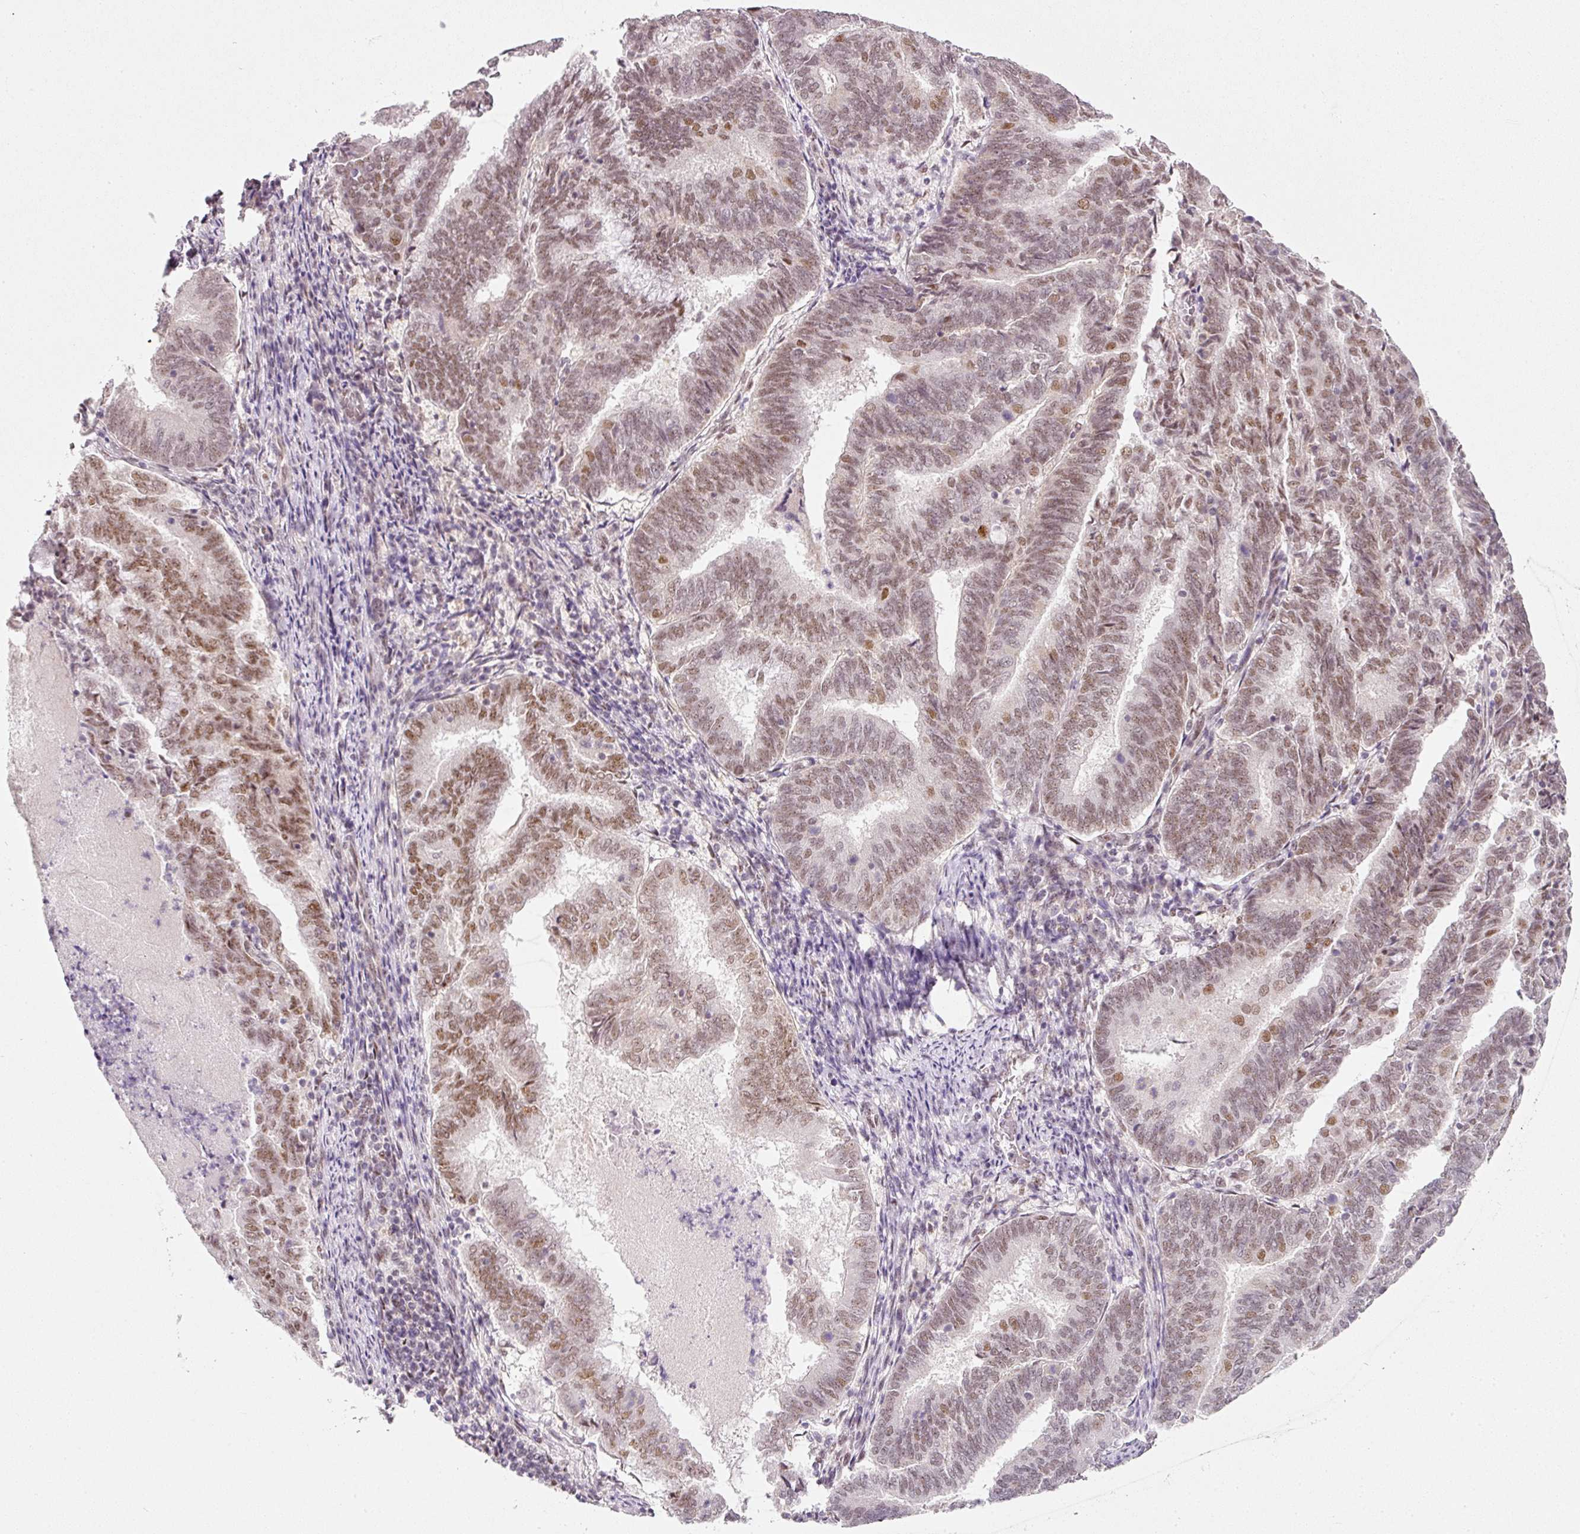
{"staining": {"intensity": "moderate", "quantity": "25%-75%", "location": "nuclear"}, "tissue": "endometrial cancer", "cell_type": "Tumor cells", "image_type": "cancer", "snomed": [{"axis": "morphology", "description": "Adenocarcinoma, NOS"}, {"axis": "topography", "description": "Endometrium"}], "caption": "The immunohistochemical stain labels moderate nuclear staining in tumor cells of endometrial cancer (adenocarcinoma) tissue. (DAB (3,3'-diaminobenzidine) IHC with brightfield microscopy, high magnification).", "gene": "FSTL3", "patient": {"sex": "female", "age": 80}}